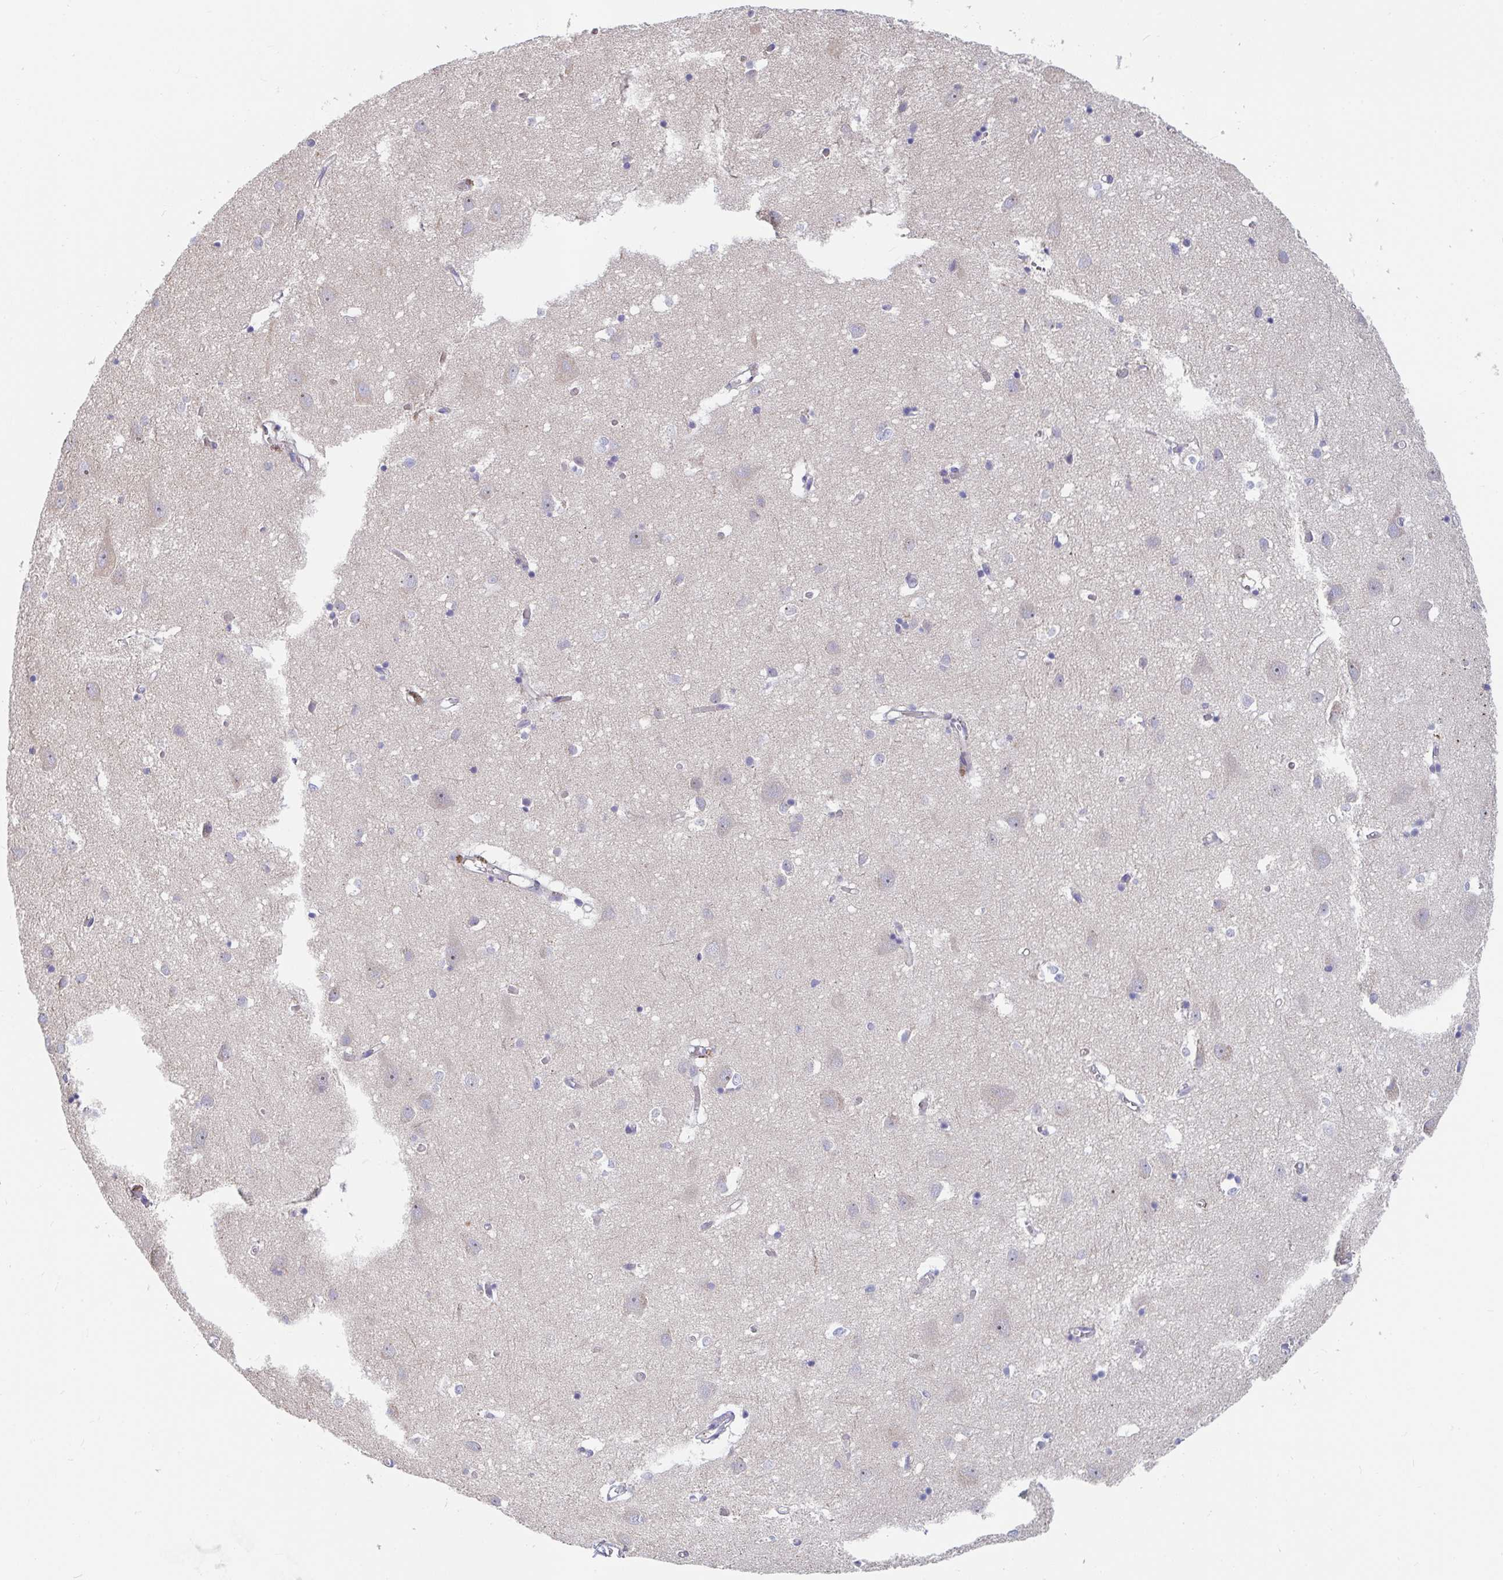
{"staining": {"intensity": "negative", "quantity": "none", "location": "none"}, "tissue": "cerebral cortex", "cell_type": "Endothelial cells", "image_type": "normal", "snomed": [{"axis": "morphology", "description": "Normal tissue, NOS"}, {"axis": "topography", "description": "Cerebral cortex"}], "caption": "The micrograph shows no staining of endothelial cells in benign cerebral cortex.", "gene": "FAM156A", "patient": {"sex": "male", "age": 70}}